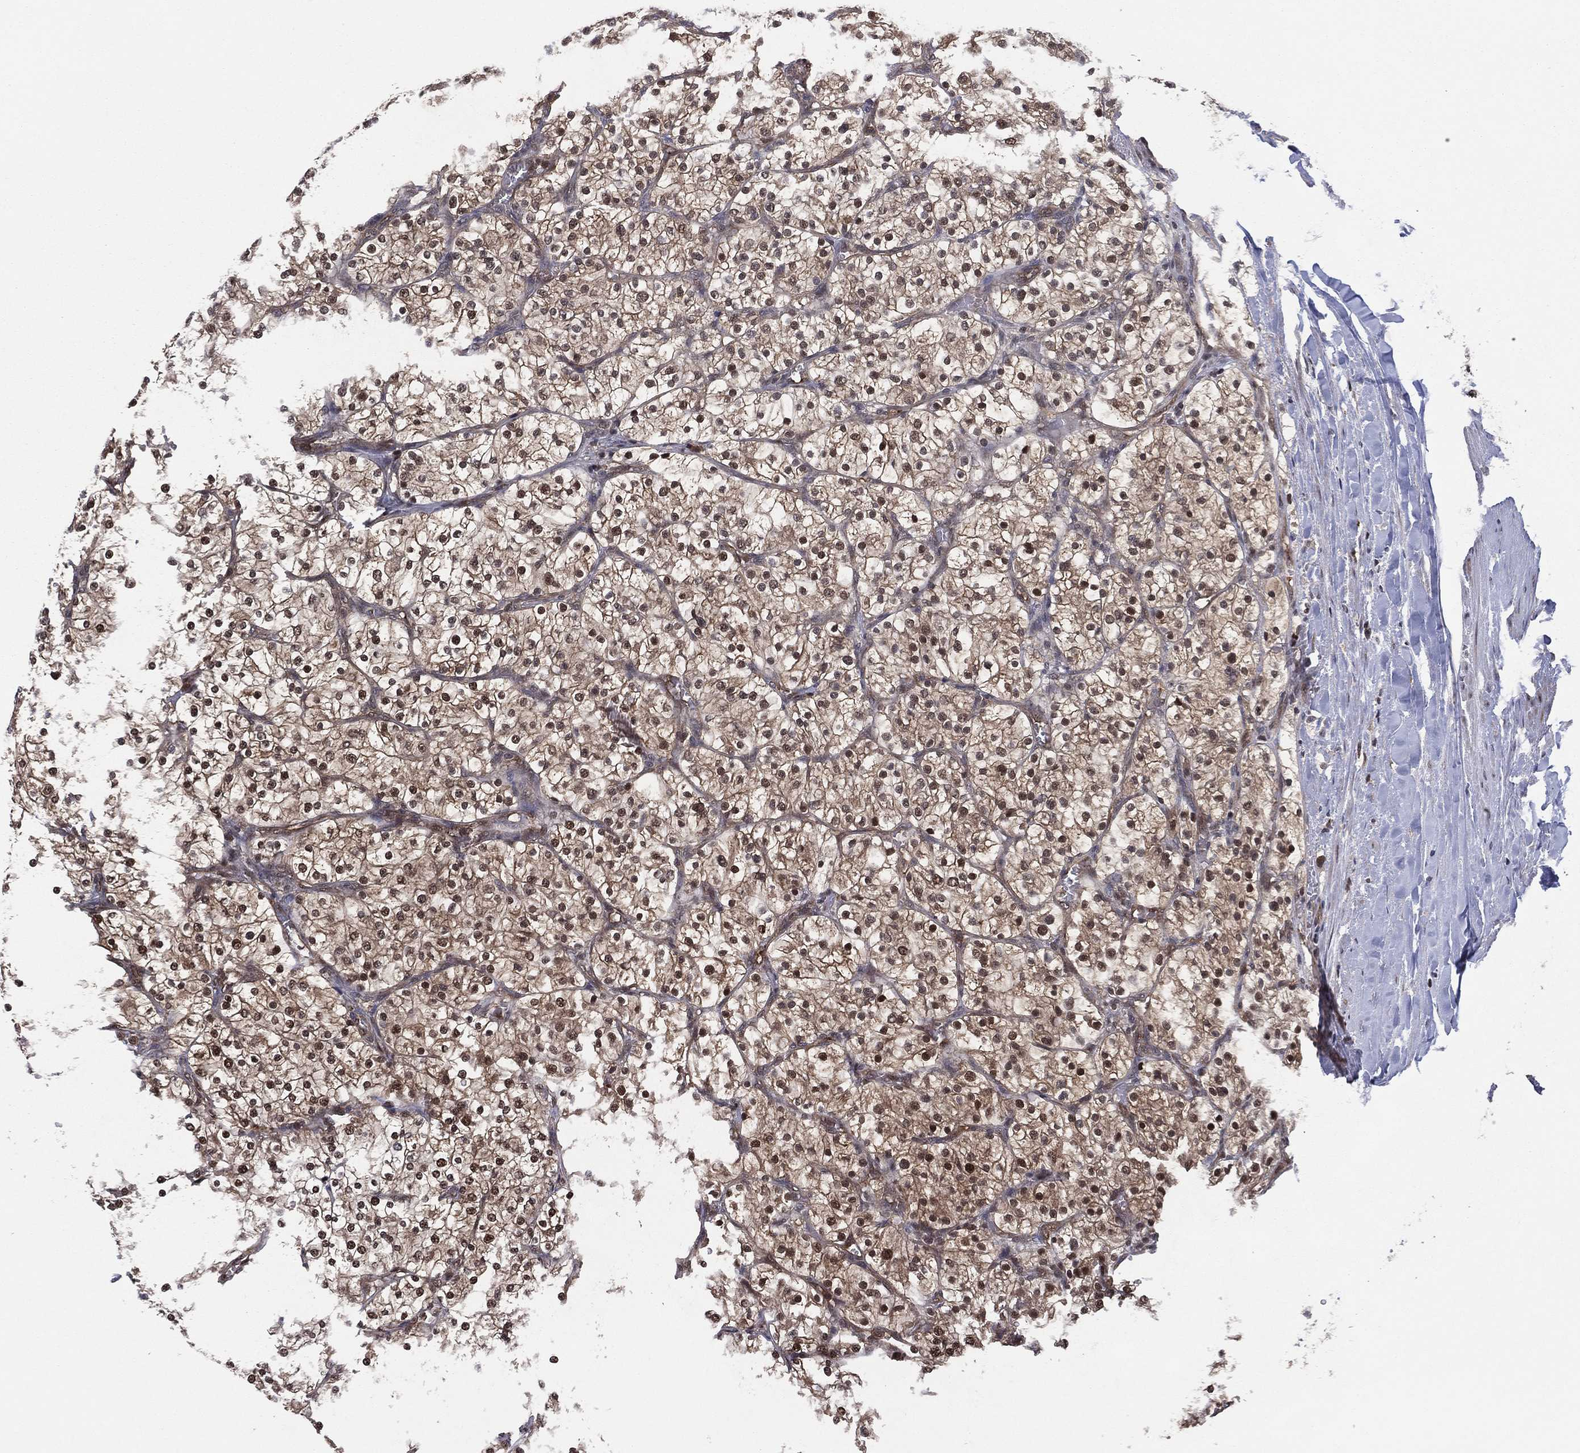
{"staining": {"intensity": "moderate", "quantity": ">75%", "location": "cytoplasmic/membranous,nuclear"}, "tissue": "renal cancer", "cell_type": "Tumor cells", "image_type": "cancer", "snomed": [{"axis": "morphology", "description": "Adenocarcinoma, NOS"}, {"axis": "topography", "description": "Kidney"}], "caption": "This histopathology image shows immunohistochemistry (IHC) staining of human renal cancer (adenocarcinoma), with medium moderate cytoplasmic/membranous and nuclear staining in about >75% of tumor cells.", "gene": "ICOSLG", "patient": {"sex": "male", "age": 80}}